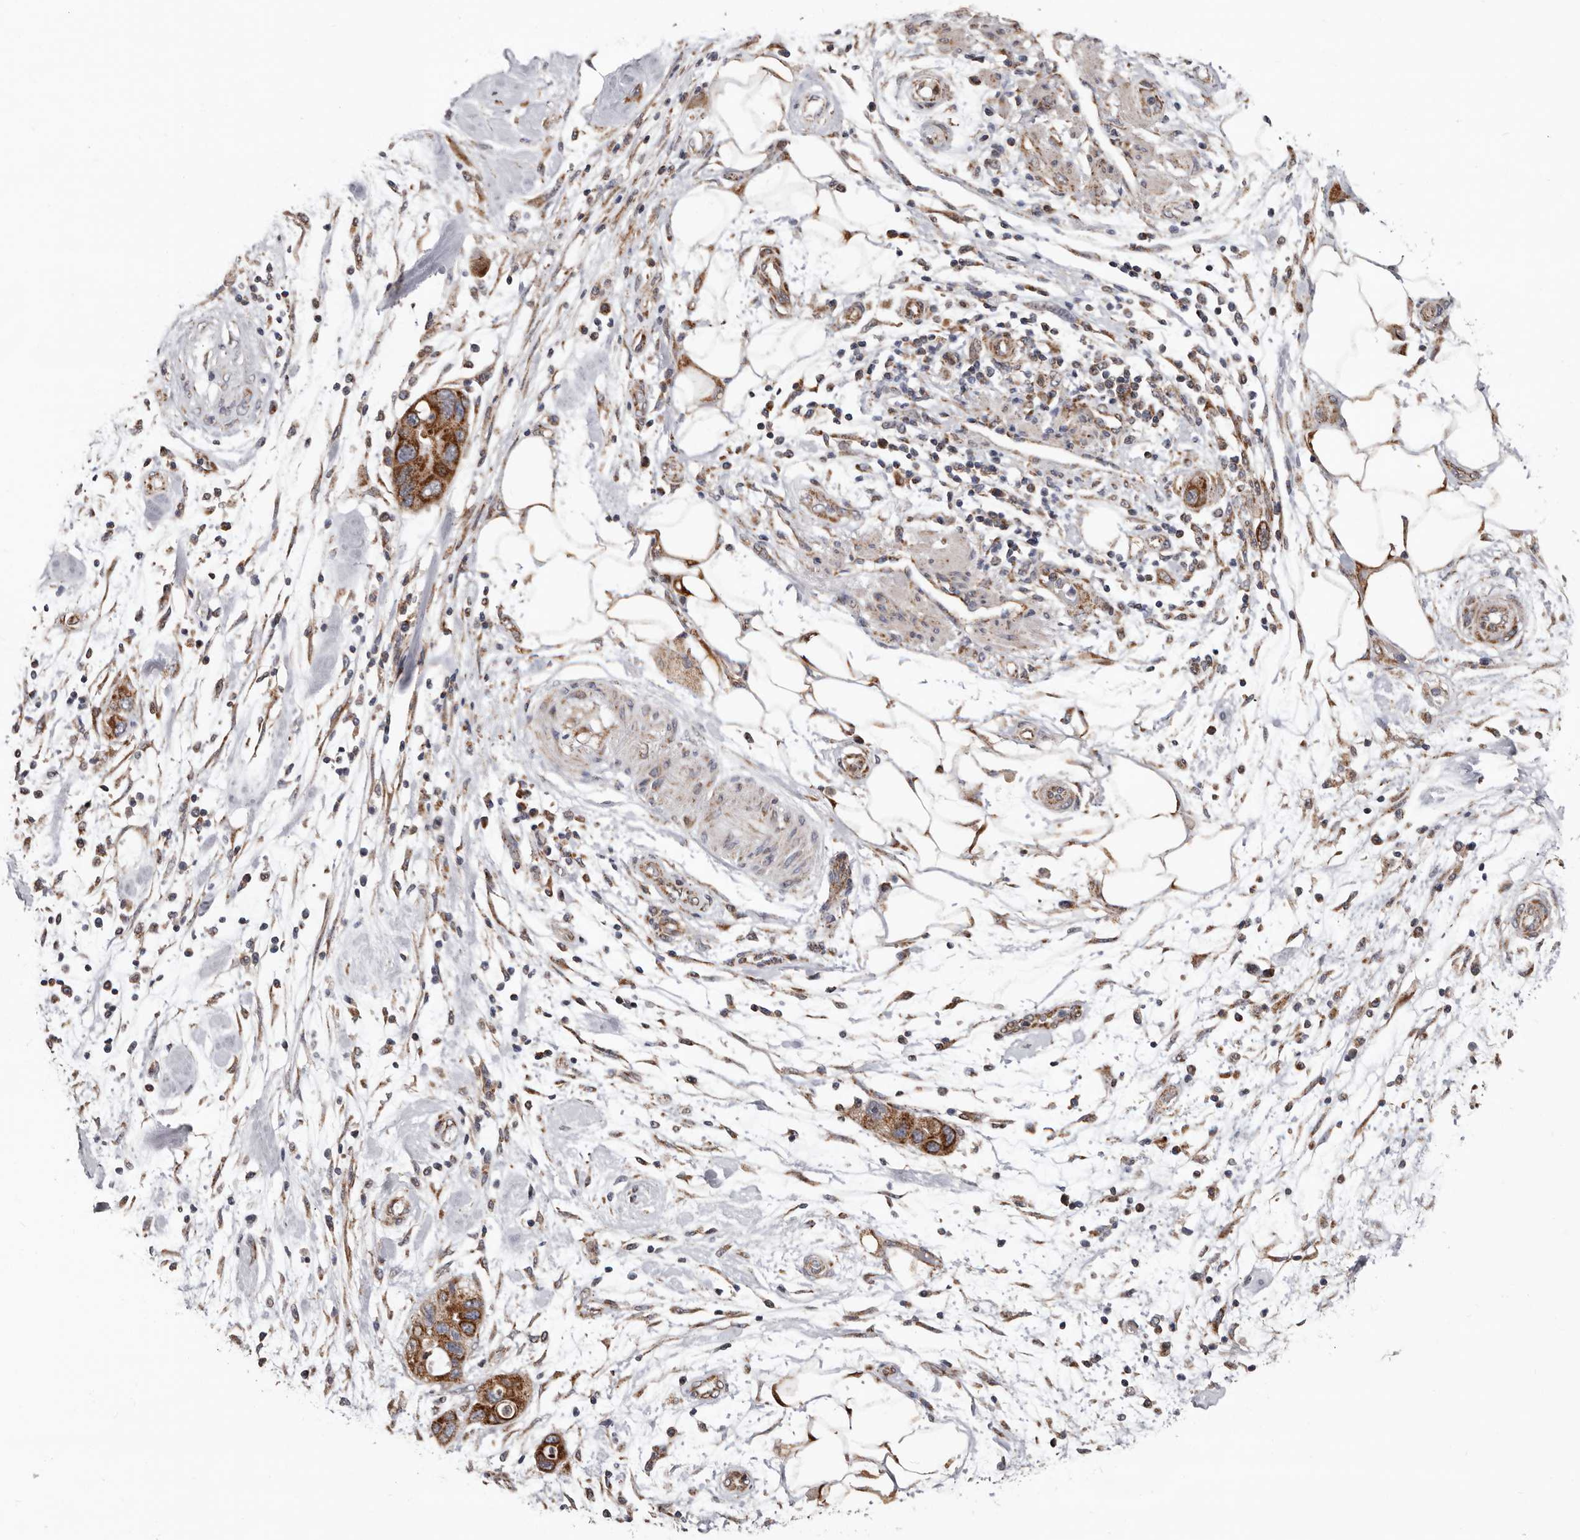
{"staining": {"intensity": "strong", "quantity": ">75%", "location": "cytoplasmic/membranous"}, "tissue": "pancreatic cancer", "cell_type": "Tumor cells", "image_type": "cancer", "snomed": [{"axis": "morphology", "description": "Normal tissue, NOS"}, {"axis": "morphology", "description": "Adenocarcinoma, NOS"}, {"axis": "topography", "description": "Pancreas"}], "caption": "Pancreatic cancer stained with IHC exhibits strong cytoplasmic/membranous expression in about >75% of tumor cells.", "gene": "MRPL18", "patient": {"sex": "female", "age": 71}}